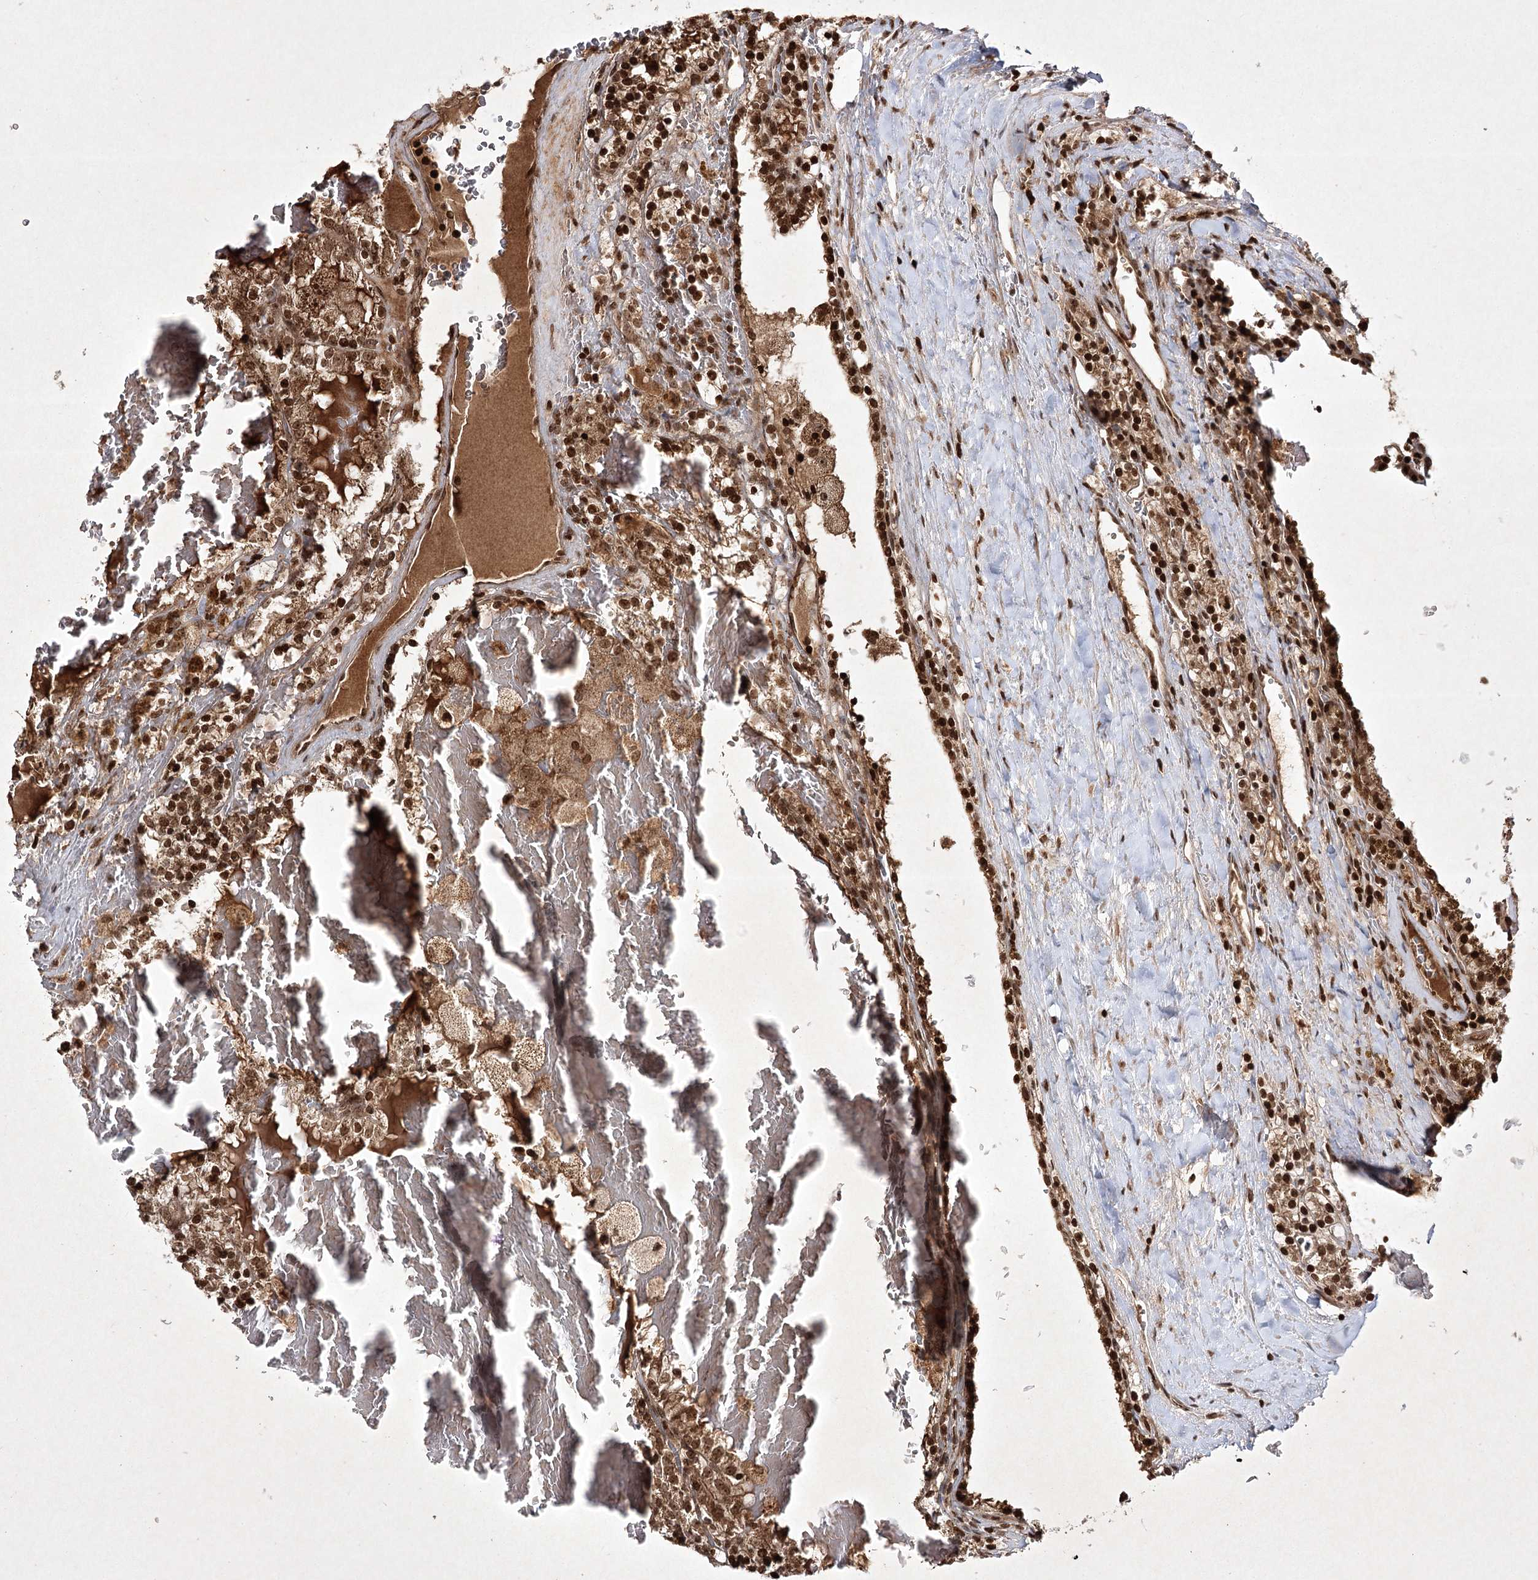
{"staining": {"intensity": "strong", "quantity": ">75%", "location": "cytoplasmic/membranous,nuclear"}, "tissue": "renal cancer", "cell_type": "Tumor cells", "image_type": "cancer", "snomed": [{"axis": "morphology", "description": "Adenocarcinoma, NOS"}, {"axis": "topography", "description": "Kidney"}], "caption": "This is an image of immunohistochemistry (IHC) staining of renal cancer (adenocarcinoma), which shows strong staining in the cytoplasmic/membranous and nuclear of tumor cells.", "gene": "CARM1", "patient": {"sex": "female", "age": 56}}